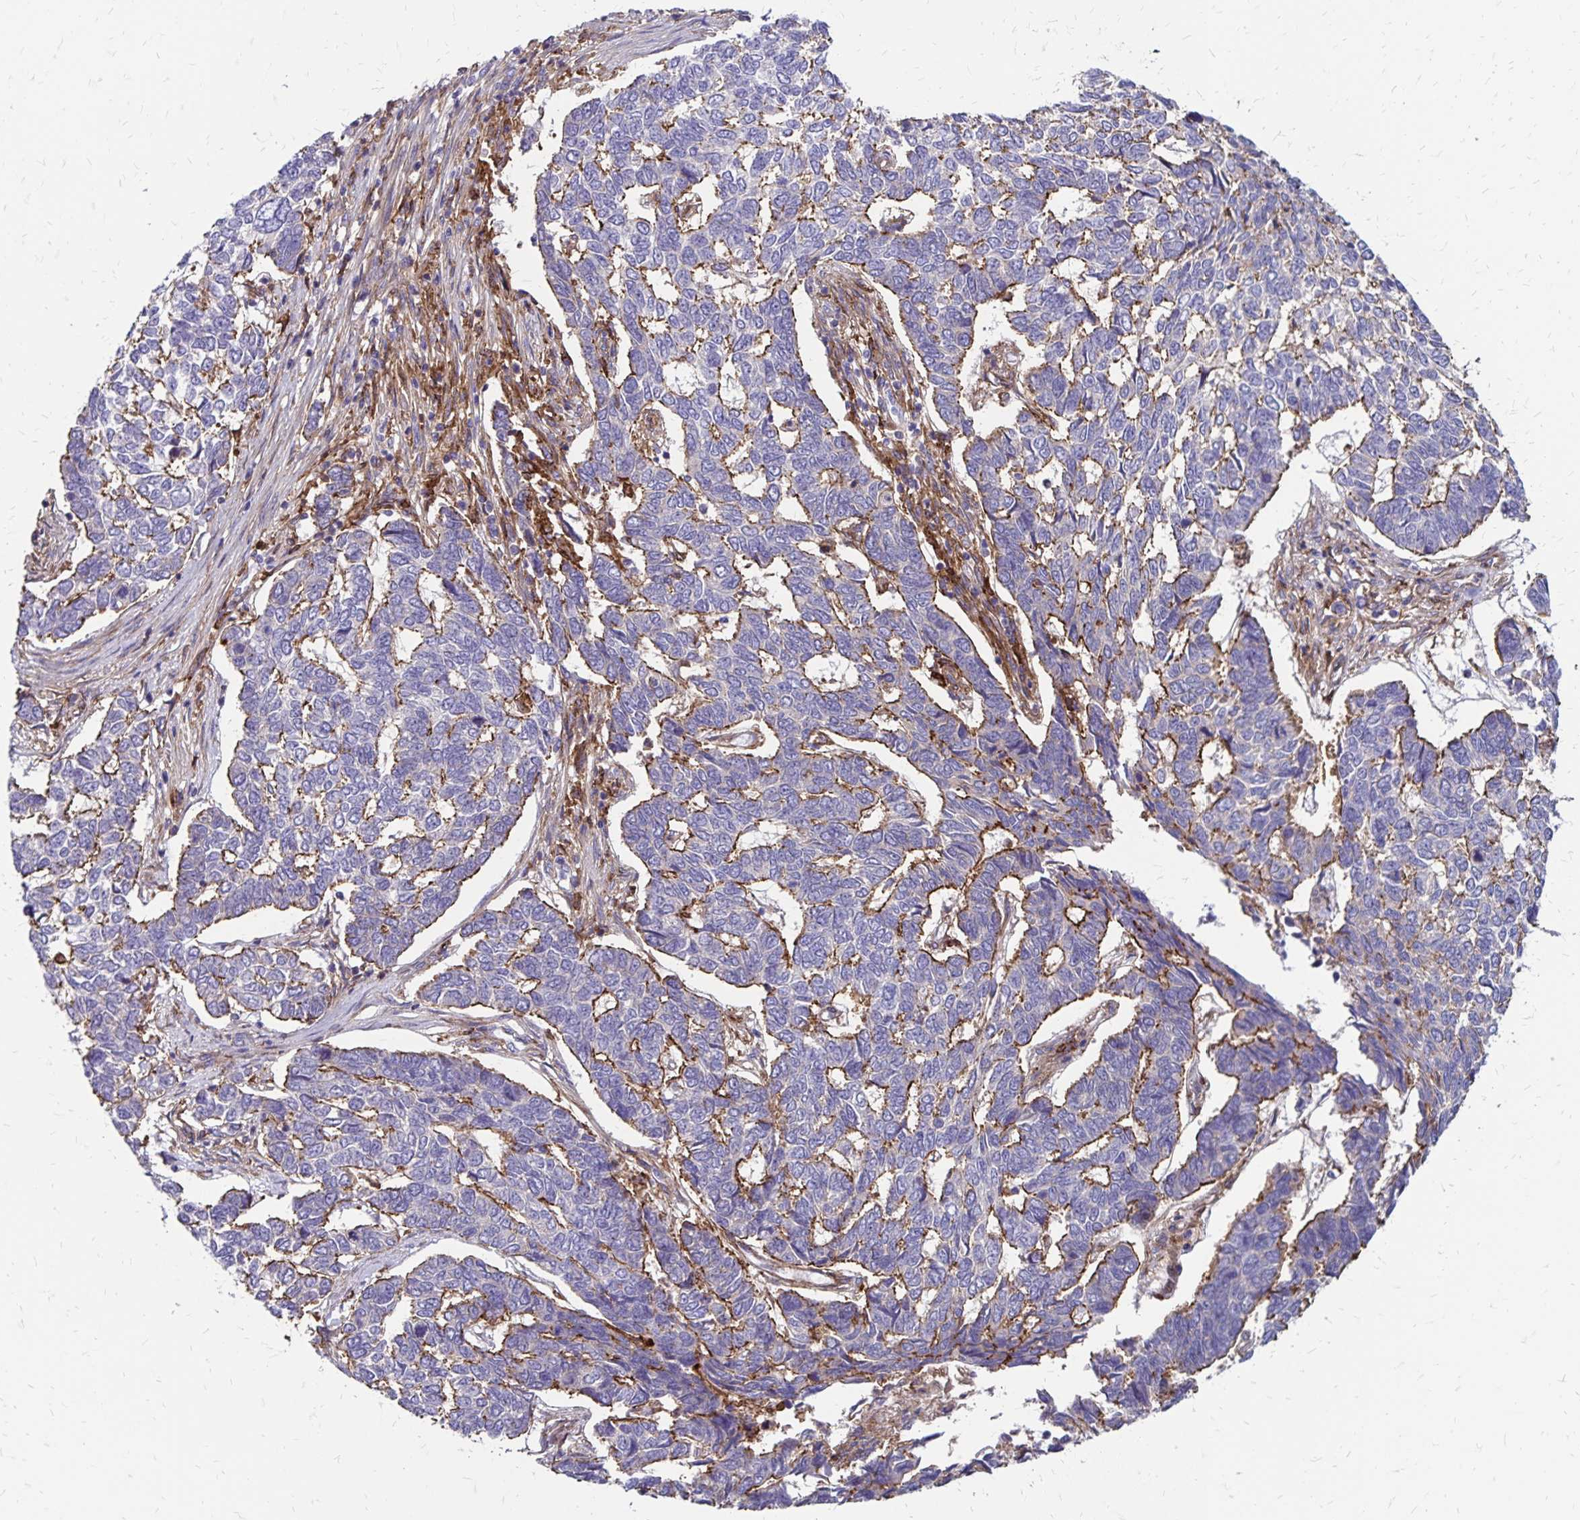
{"staining": {"intensity": "moderate", "quantity": "25%-75%", "location": "cytoplasmic/membranous"}, "tissue": "skin cancer", "cell_type": "Tumor cells", "image_type": "cancer", "snomed": [{"axis": "morphology", "description": "Basal cell carcinoma"}, {"axis": "topography", "description": "Skin"}], "caption": "Basal cell carcinoma (skin) stained for a protein (brown) exhibits moderate cytoplasmic/membranous positive expression in about 25%-75% of tumor cells.", "gene": "TNS3", "patient": {"sex": "female", "age": 65}}